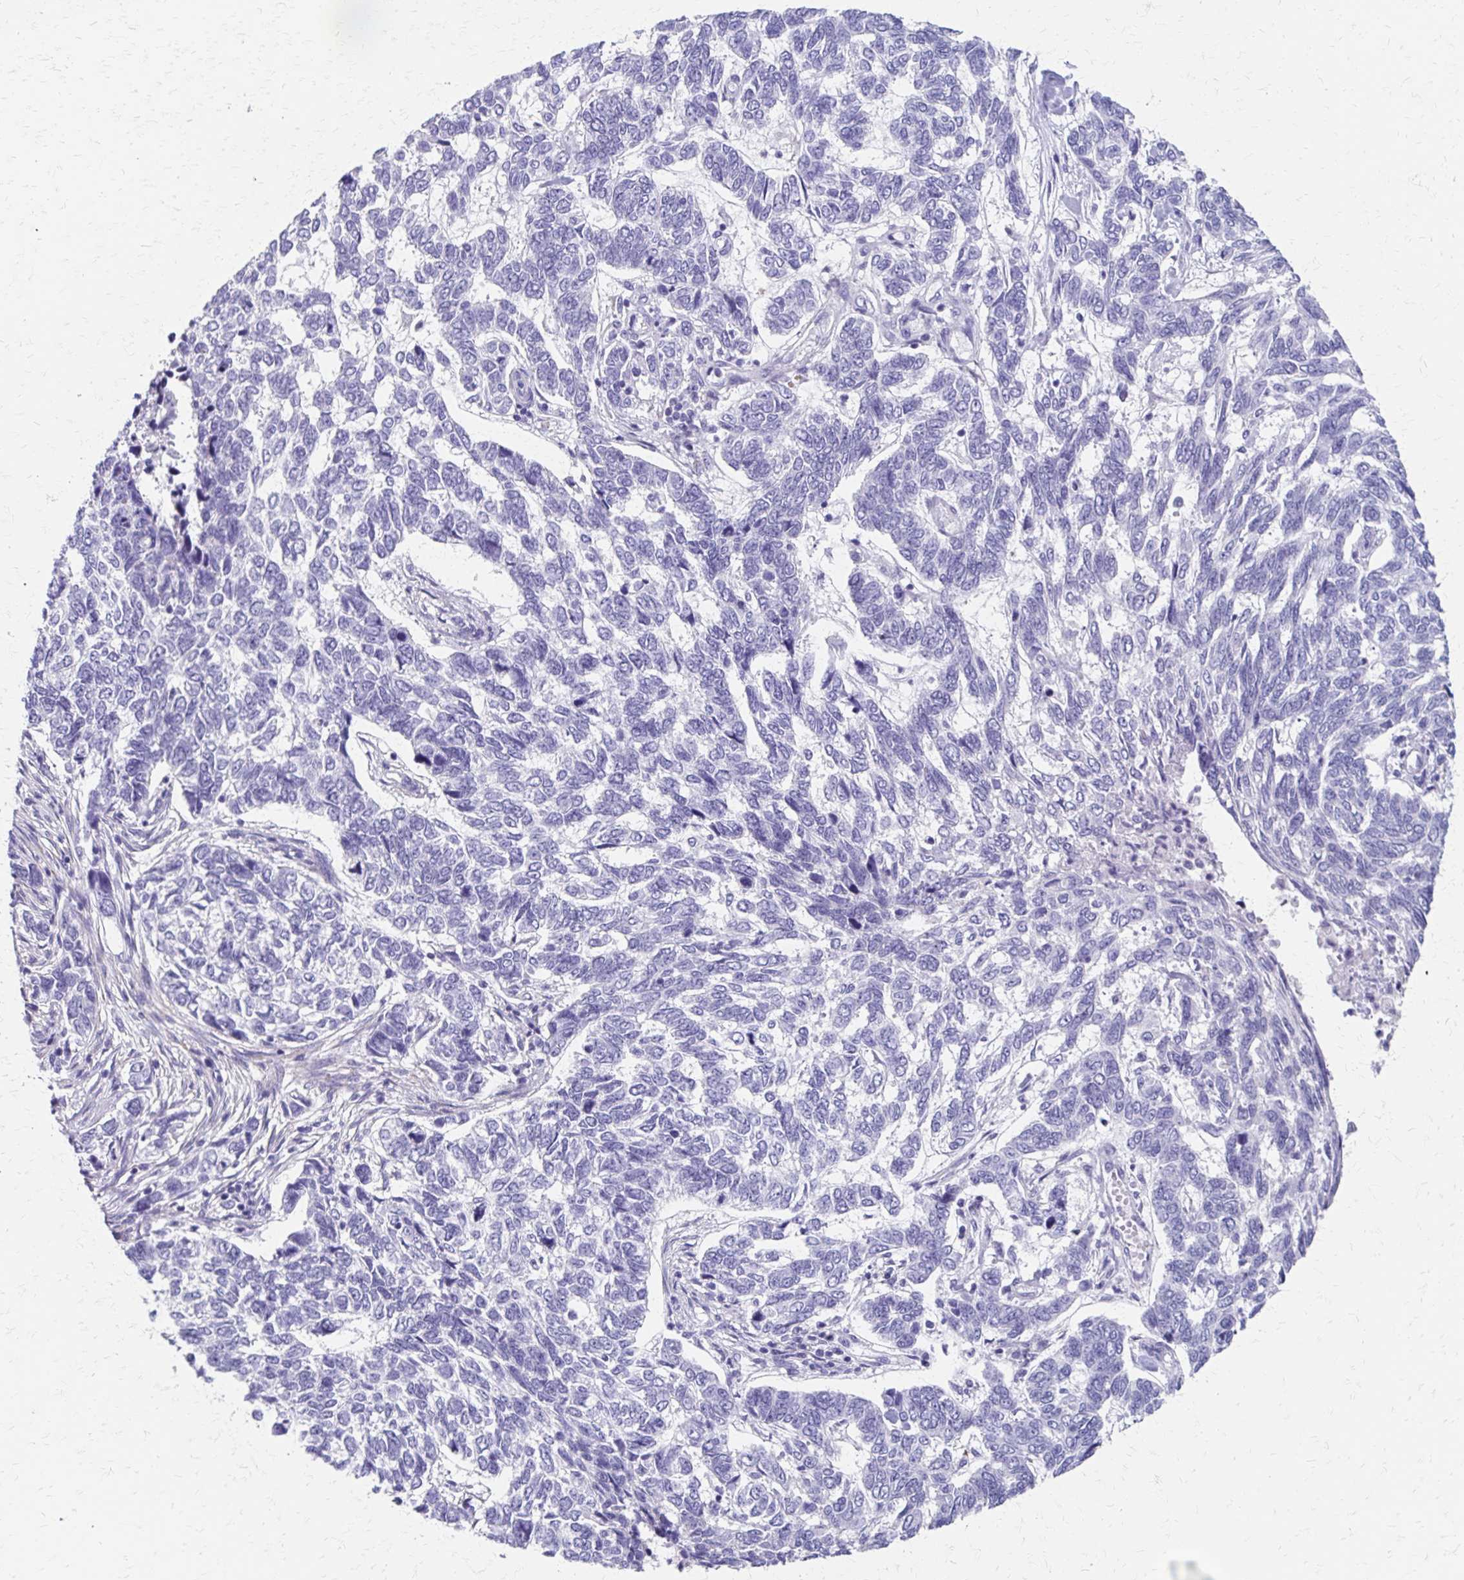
{"staining": {"intensity": "negative", "quantity": "none", "location": "none"}, "tissue": "skin cancer", "cell_type": "Tumor cells", "image_type": "cancer", "snomed": [{"axis": "morphology", "description": "Basal cell carcinoma"}, {"axis": "topography", "description": "Skin"}], "caption": "A photomicrograph of skin cancer stained for a protein demonstrates no brown staining in tumor cells.", "gene": "ZSCAN5B", "patient": {"sex": "female", "age": 65}}